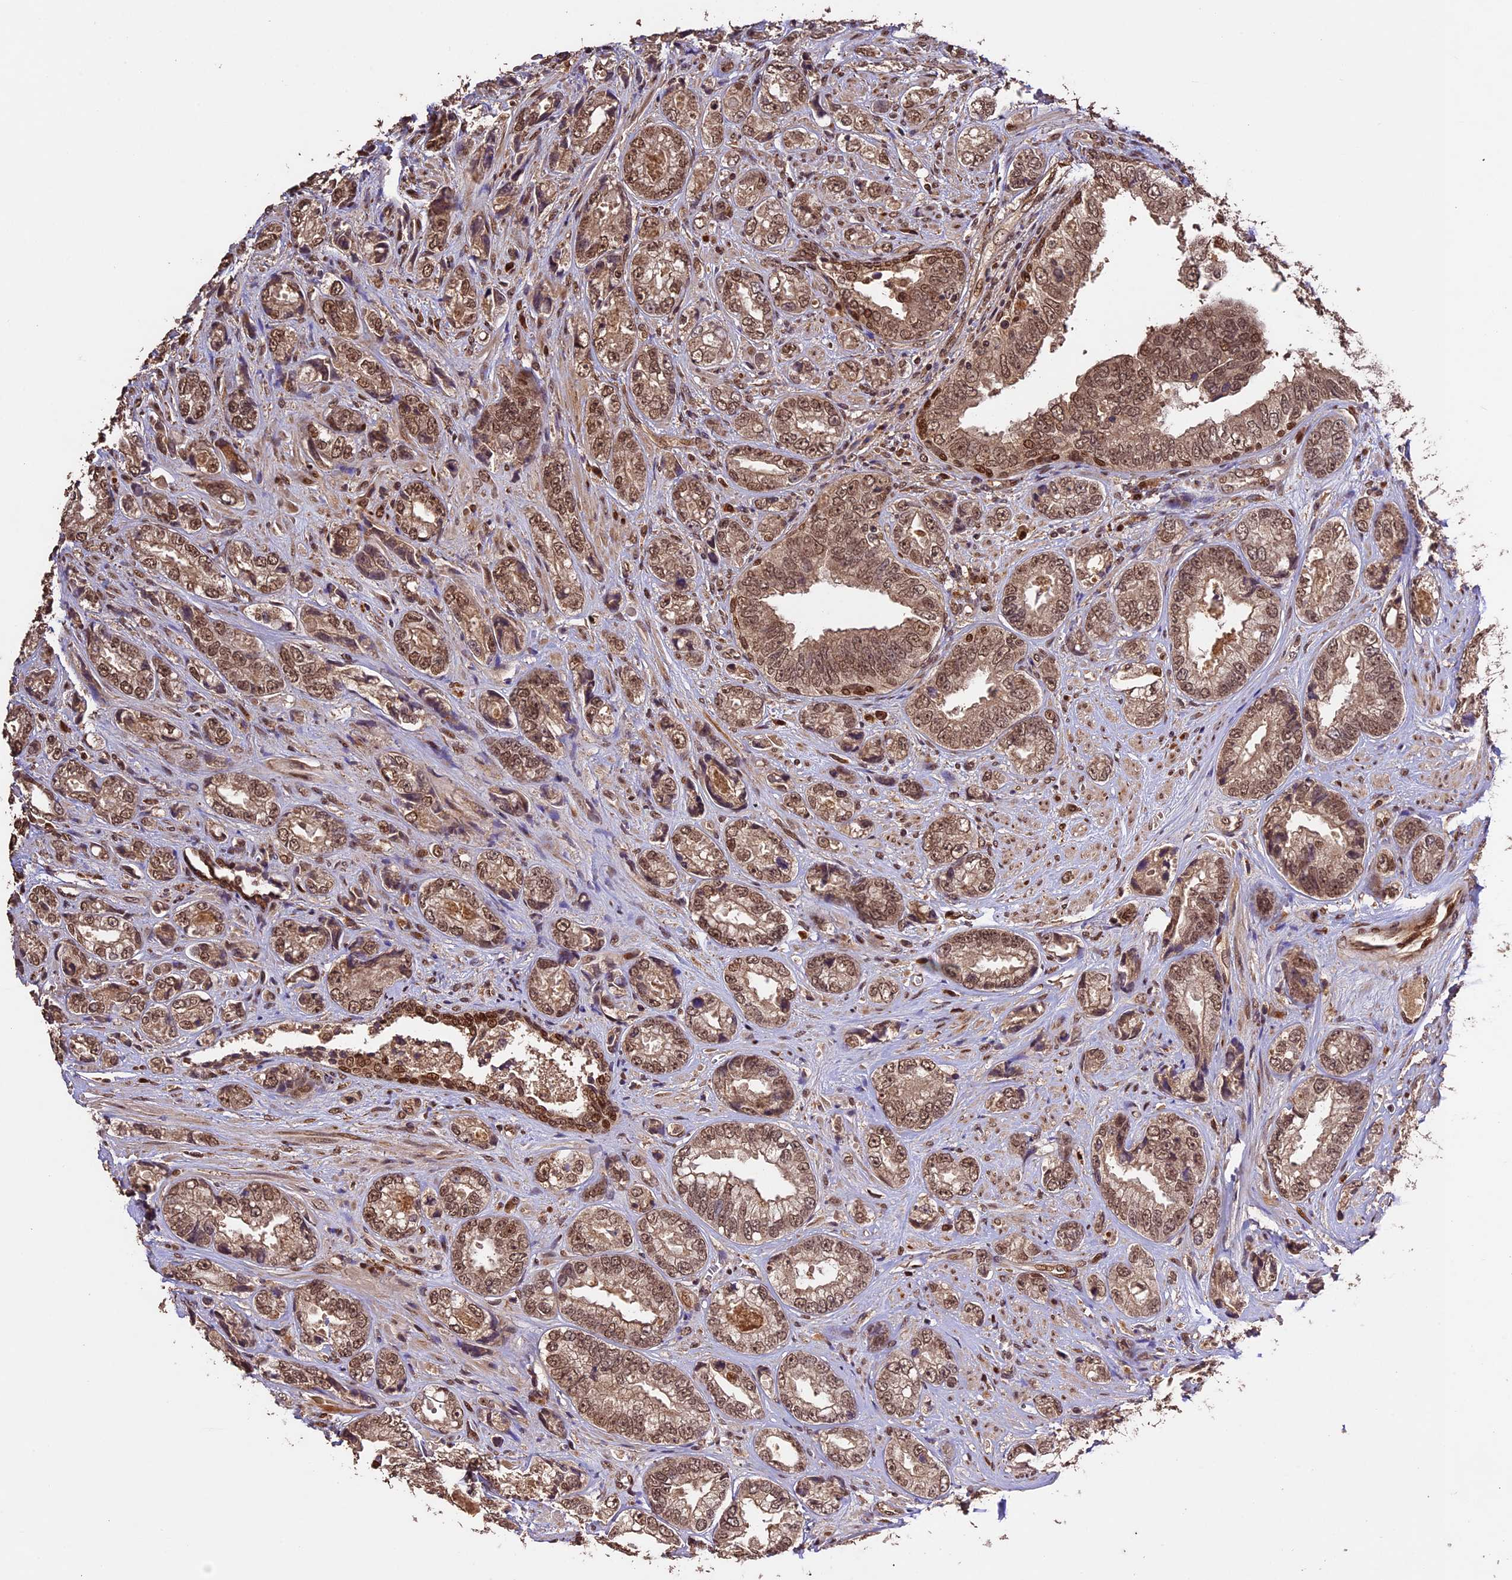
{"staining": {"intensity": "moderate", "quantity": ">75%", "location": "cytoplasmic/membranous,nuclear"}, "tissue": "prostate cancer", "cell_type": "Tumor cells", "image_type": "cancer", "snomed": [{"axis": "morphology", "description": "Adenocarcinoma, High grade"}, {"axis": "topography", "description": "Prostate"}], "caption": "Prostate cancer stained with immunohistochemistry exhibits moderate cytoplasmic/membranous and nuclear expression in approximately >75% of tumor cells.", "gene": "CDKN2AIP", "patient": {"sex": "male", "age": 61}}